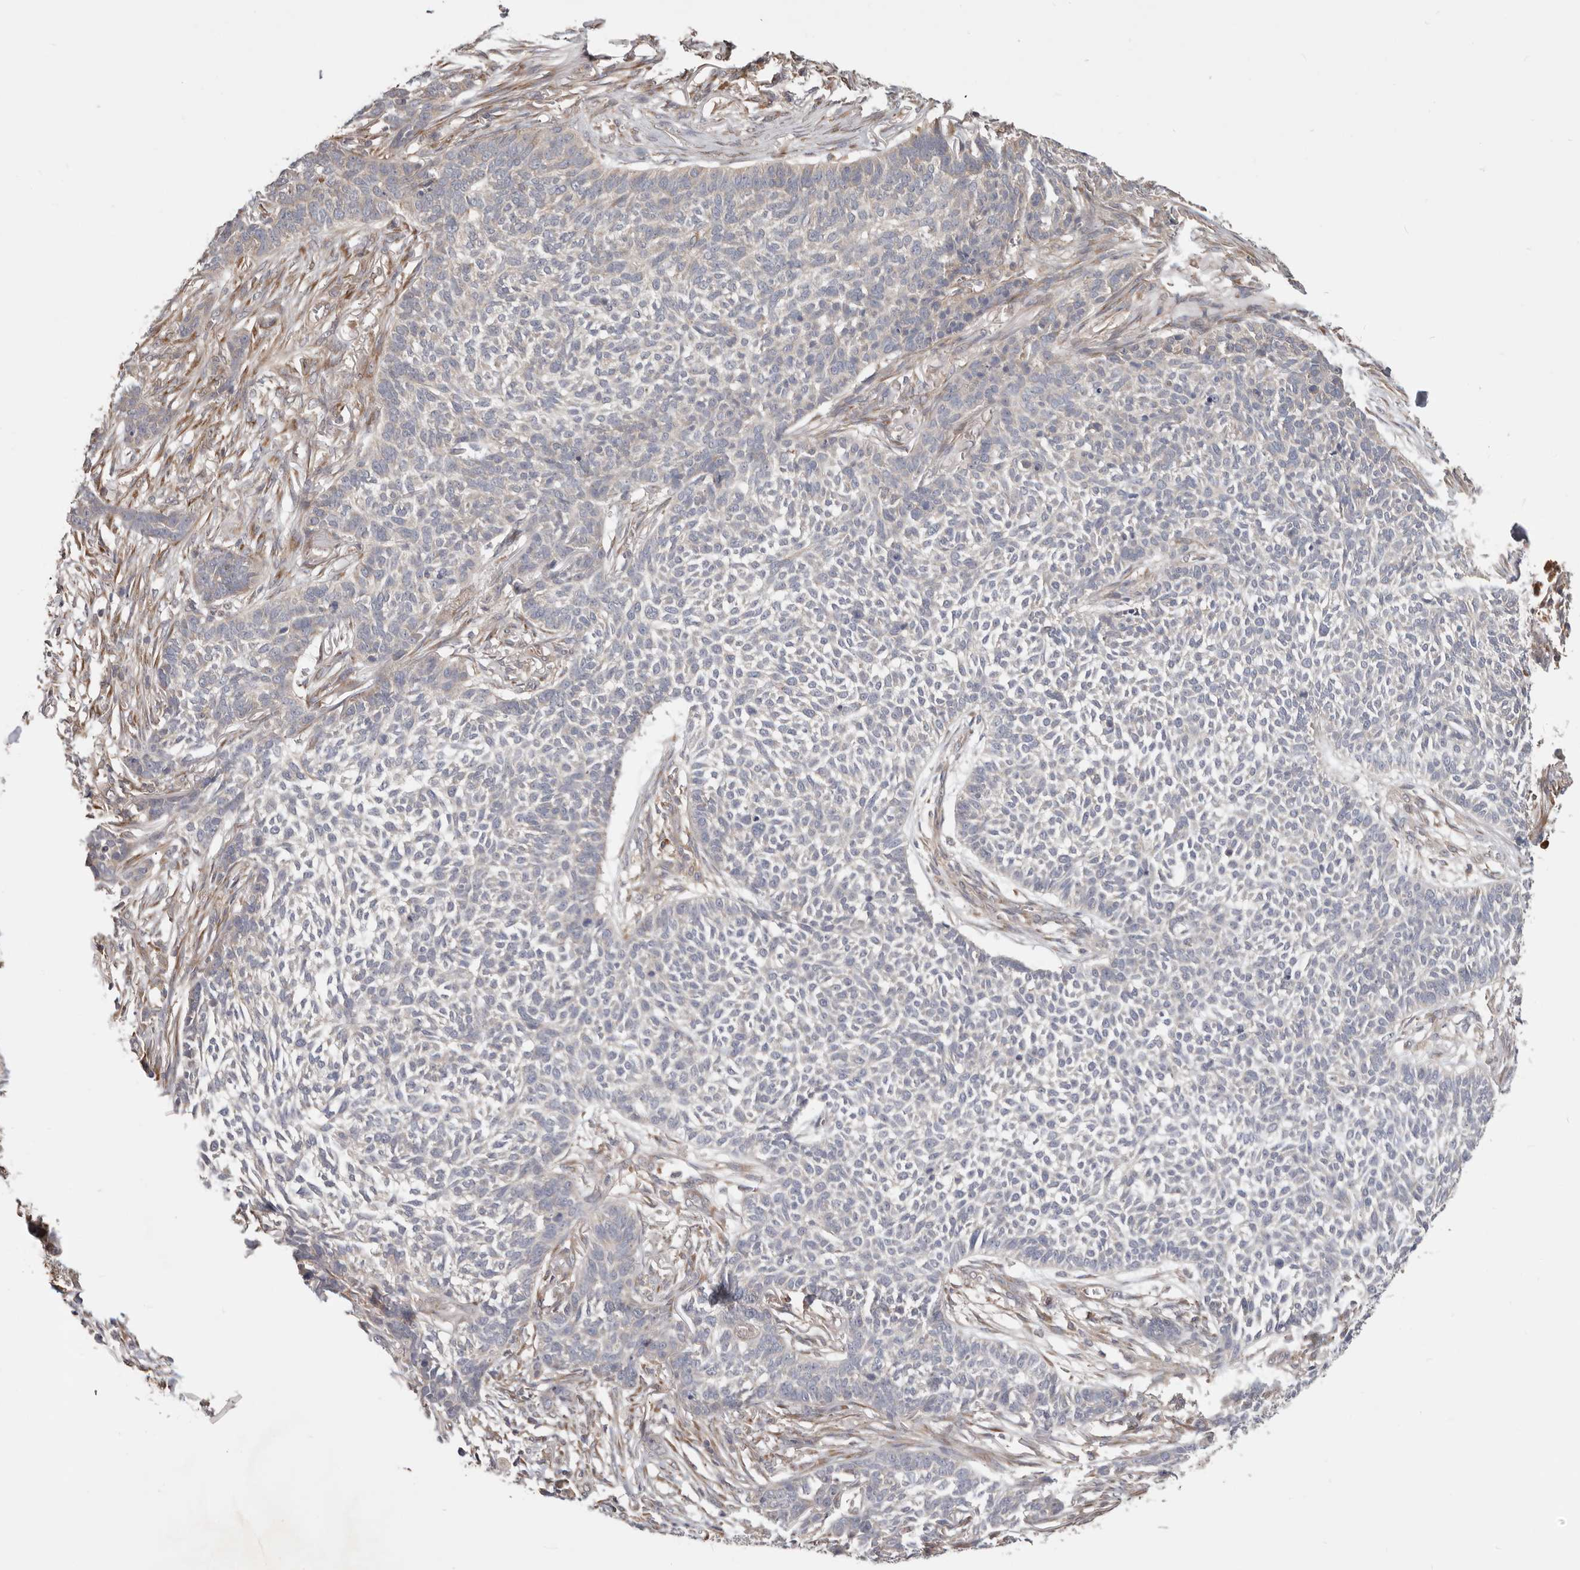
{"staining": {"intensity": "negative", "quantity": "none", "location": "none"}, "tissue": "skin cancer", "cell_type": "Tumor cells", "image_type": "cancer", "snomed": [{"axis": "morphology", "description": "Basal cell carcinoma"}, {"axis": "topography", "description": "Skin"}], "caption": "Tumor cells are negative for protein expression in human basal cell carcinoma (skin).", "gene": "LRP6", "patient": {"sex": "male", "age": 85}}